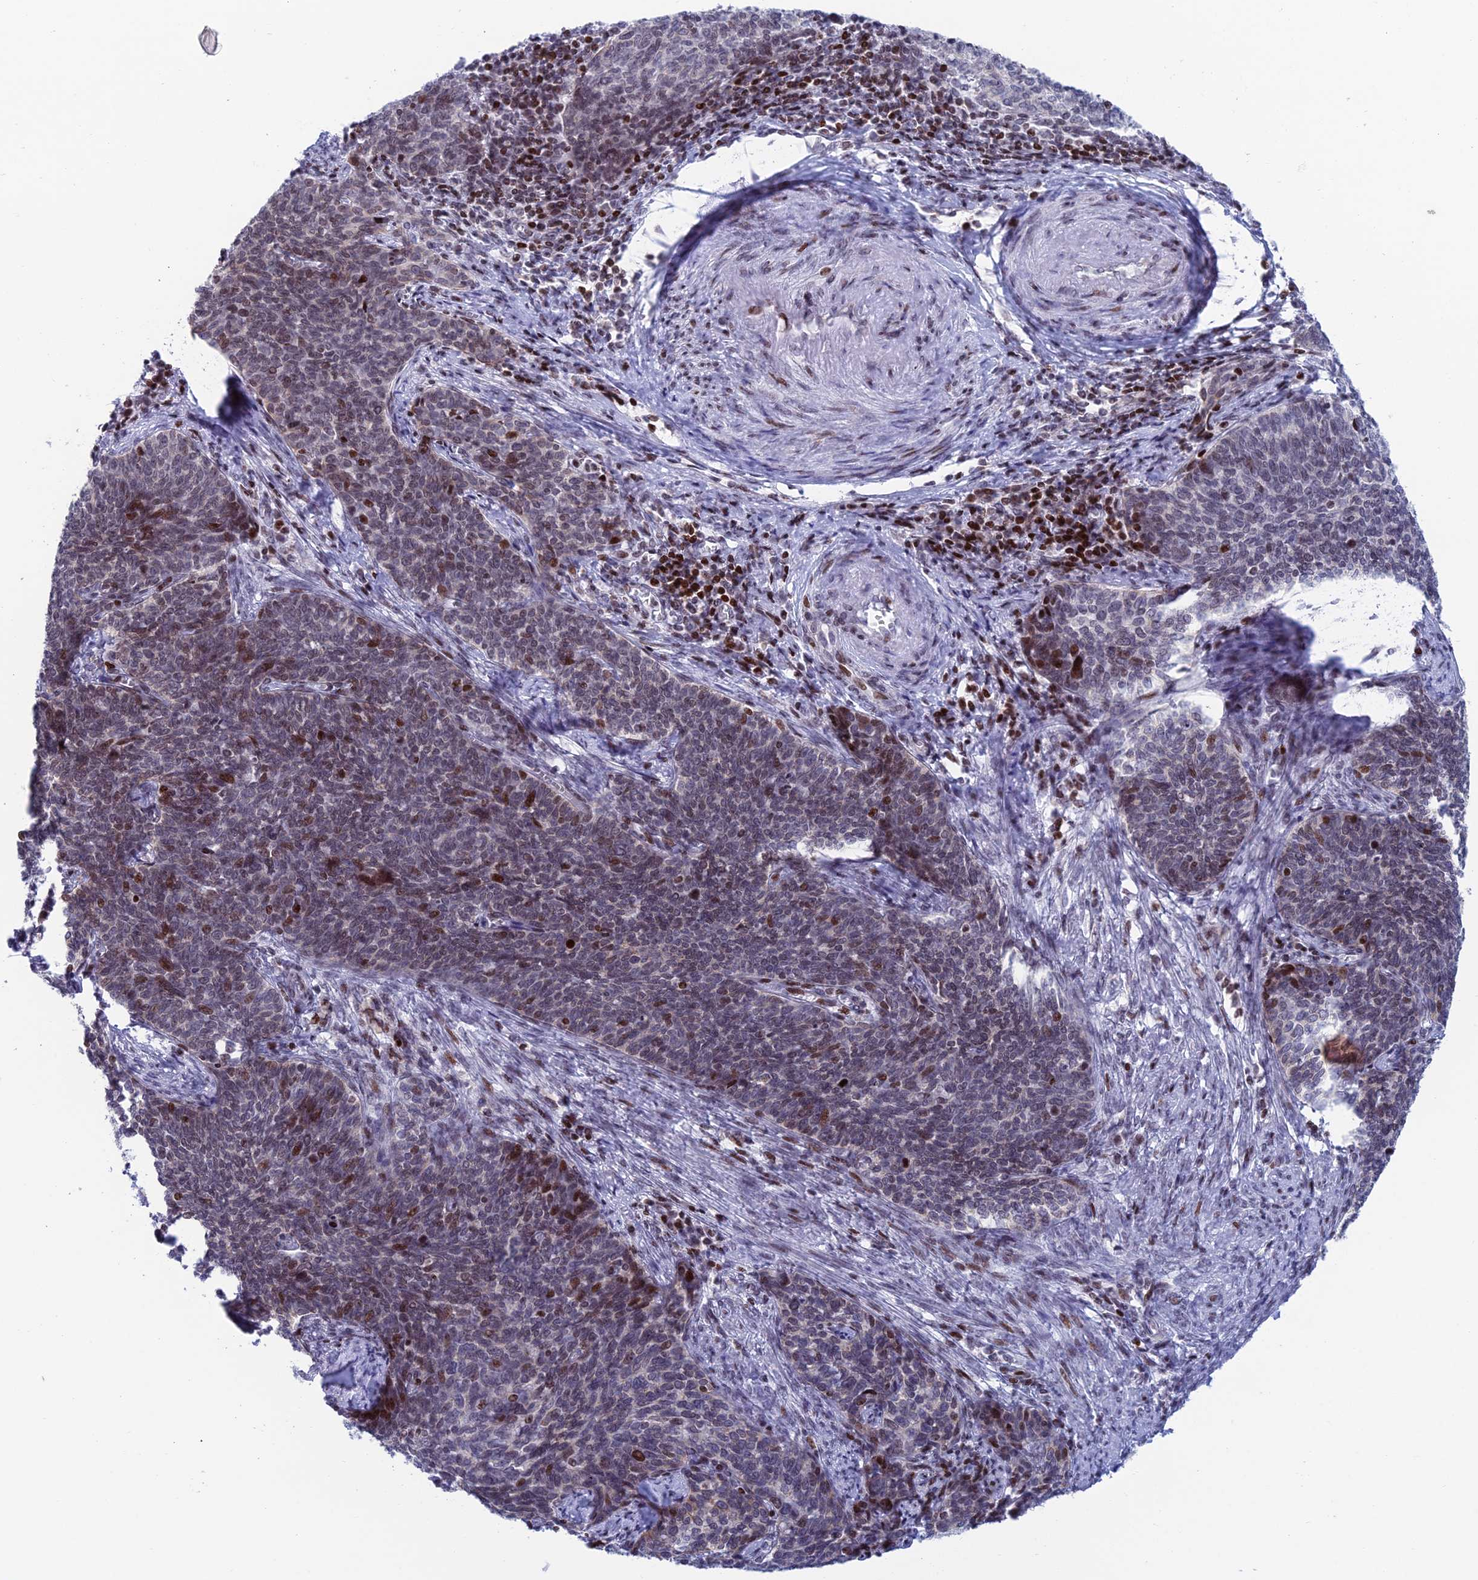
{"staining": {"intensity": "strong", "quantity": "<25%", "location": "nuclear"}, "tissue": "cervical cancer", "cell_type": "Tumor cells", "image_type": "cancer", "snomed": [{"axis": "morphology", "description": "Squamous cell carcinoma, NOS"}, {"axis": "topography", "description": "Cervix"}], "caption": "An image of human cervical squamous cell carcinoma stained for a protein demonstrates strong nuclear brown staining in tumor cells. The protein is shown in brown color, while the nuclei are stained blue.", "gene": "AFF3", "patient": {"sex": "female", "age": 39}}